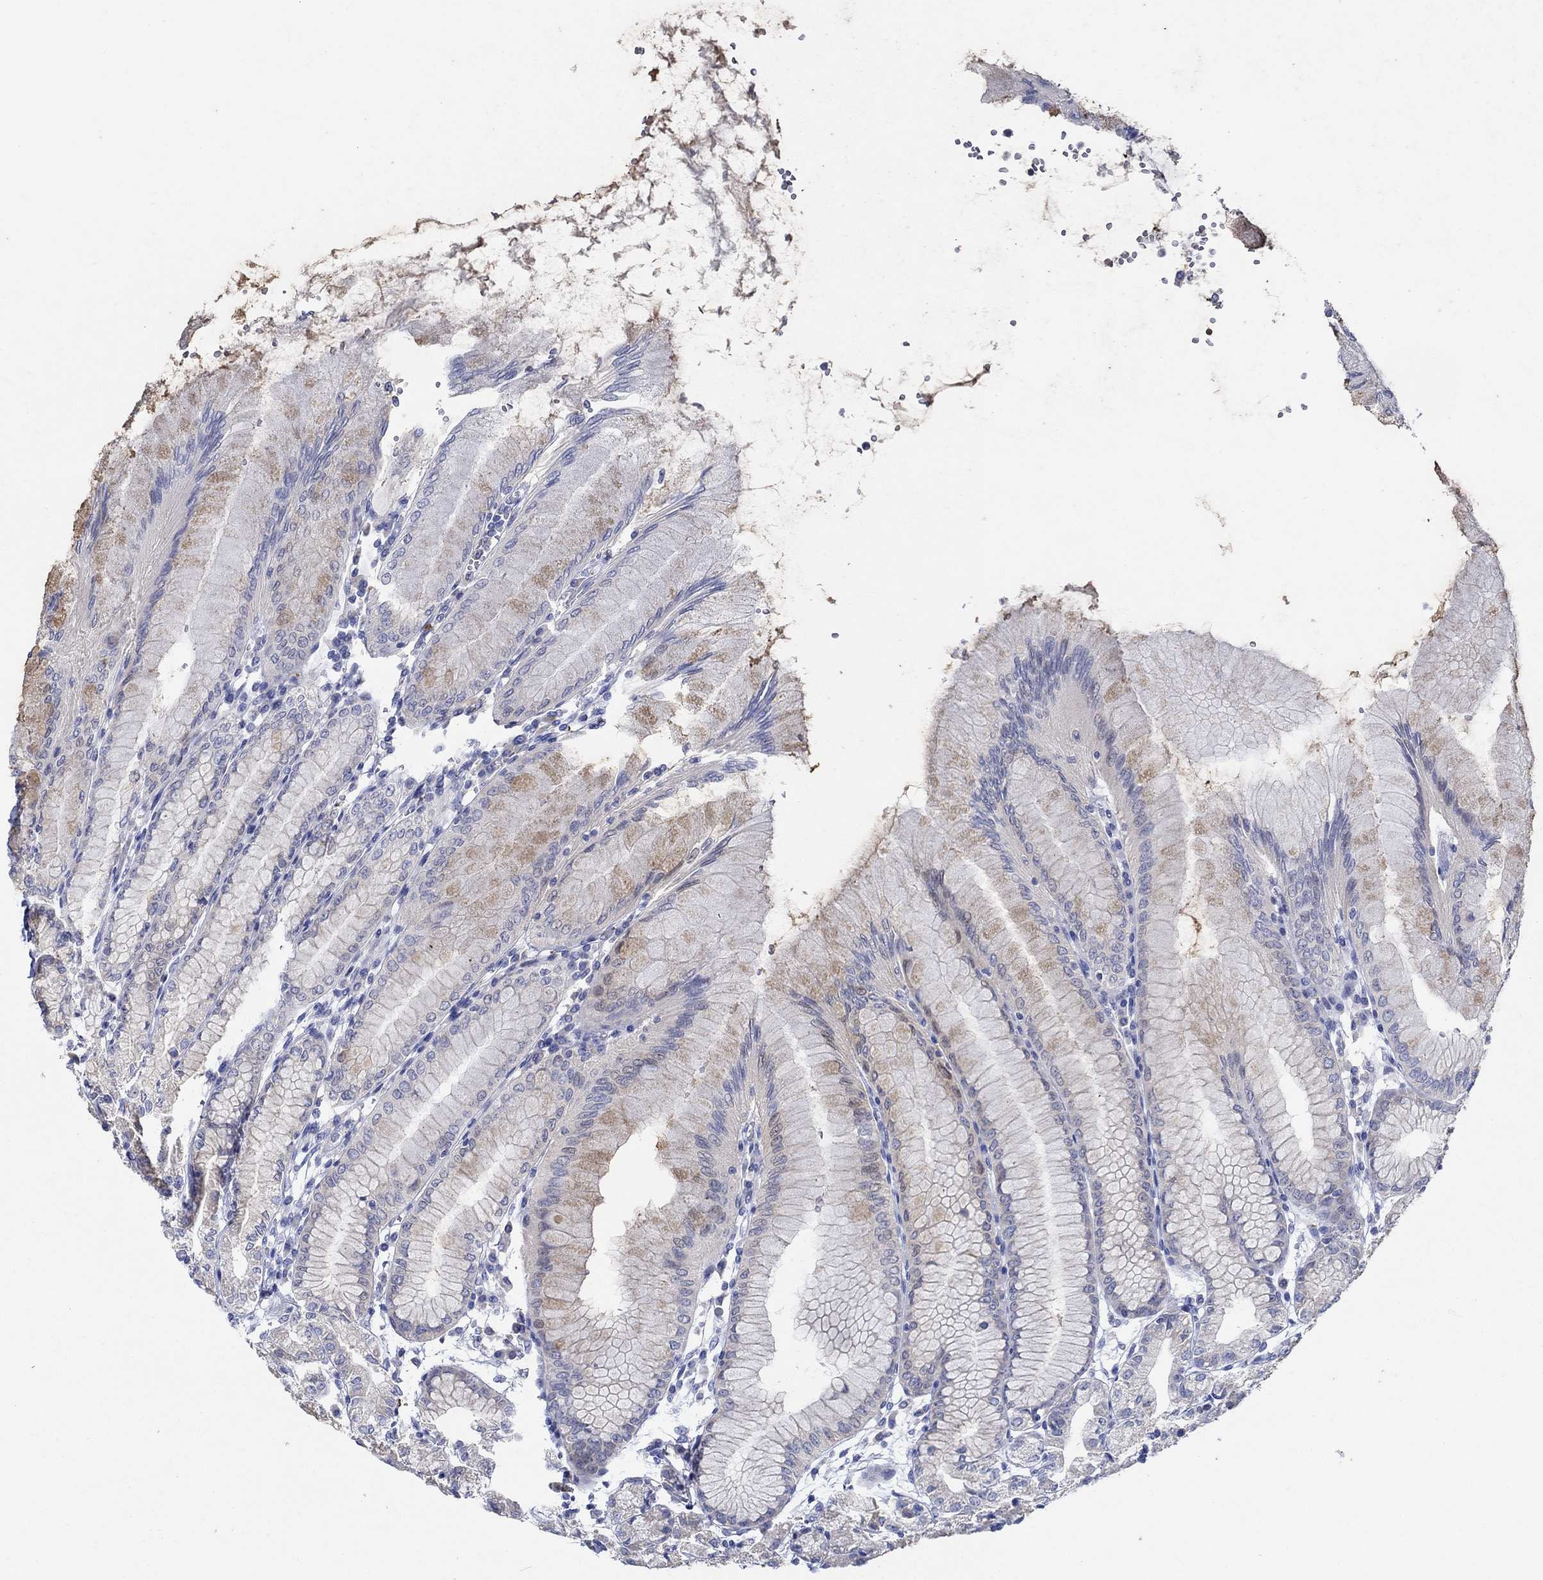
{"staining": {"intensity": "strong", "quantity": "<25%", "location": "cytoplasmic/membranous"}, "tissue": "stomach", "cell_type": "Glandular cells", "image_type": "normal", "snomed": [{"axis": "morphology", "description": "Normal tissue, NOS"}, {"axis": "topography", "description": "Skeletal muscle"}, {"axis": "topography", "description": "Stomach"}], "caption": "The photomicrograph exhibits staining of unremarkable stomach, revealing strong cytoplasmic/membranous protein expression (brown color) within glandular cells. (Brightfield microscopy of DAB IHC at high magnification).", "gene": "SLC27A3", "patient": {"sex": "female", "age": 57}}